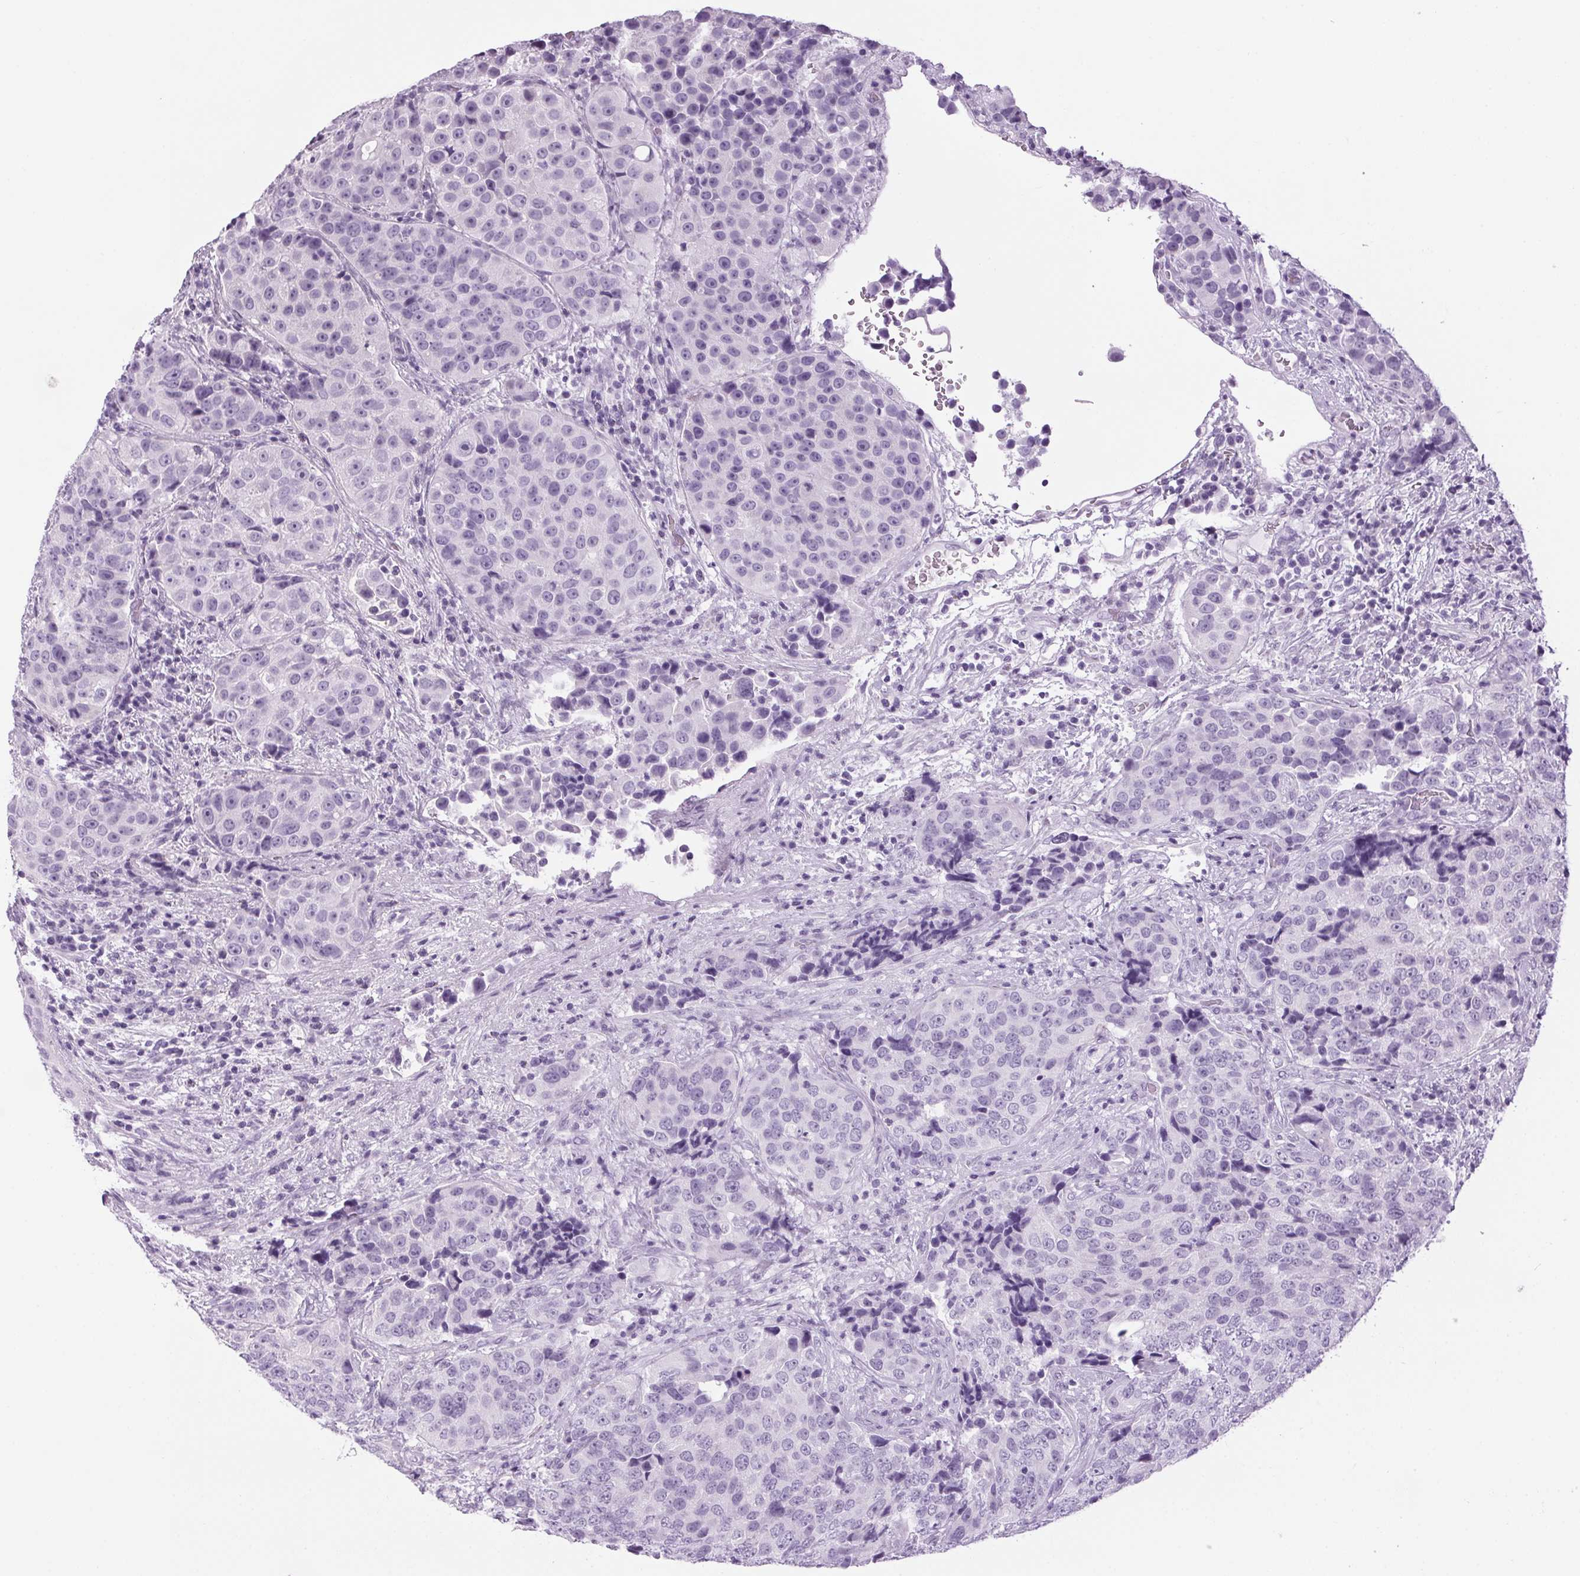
{"staining": {"intensity": "negative", "quantity": "none", "location": "none"}, "tissue": "urothelial cancer", "cell_type": "Tumor cells", "image_type": "cancer", "snomed": [{"axis": "morphology", "description": "Urothelial carcinoma, NOS"}, {"axis": "topography", "description": "Urinary bladder"}], "caption": "High magnification brightfield microscopy of urothelial cancer stained with DAB (3,3'-diaminobenzidine) (brown) and counterstained with hematoxylin (blue): tumor cells show no significant expression.", "gene": "PPP1R1A", "patient": {"sex": "male", "age": 52}}